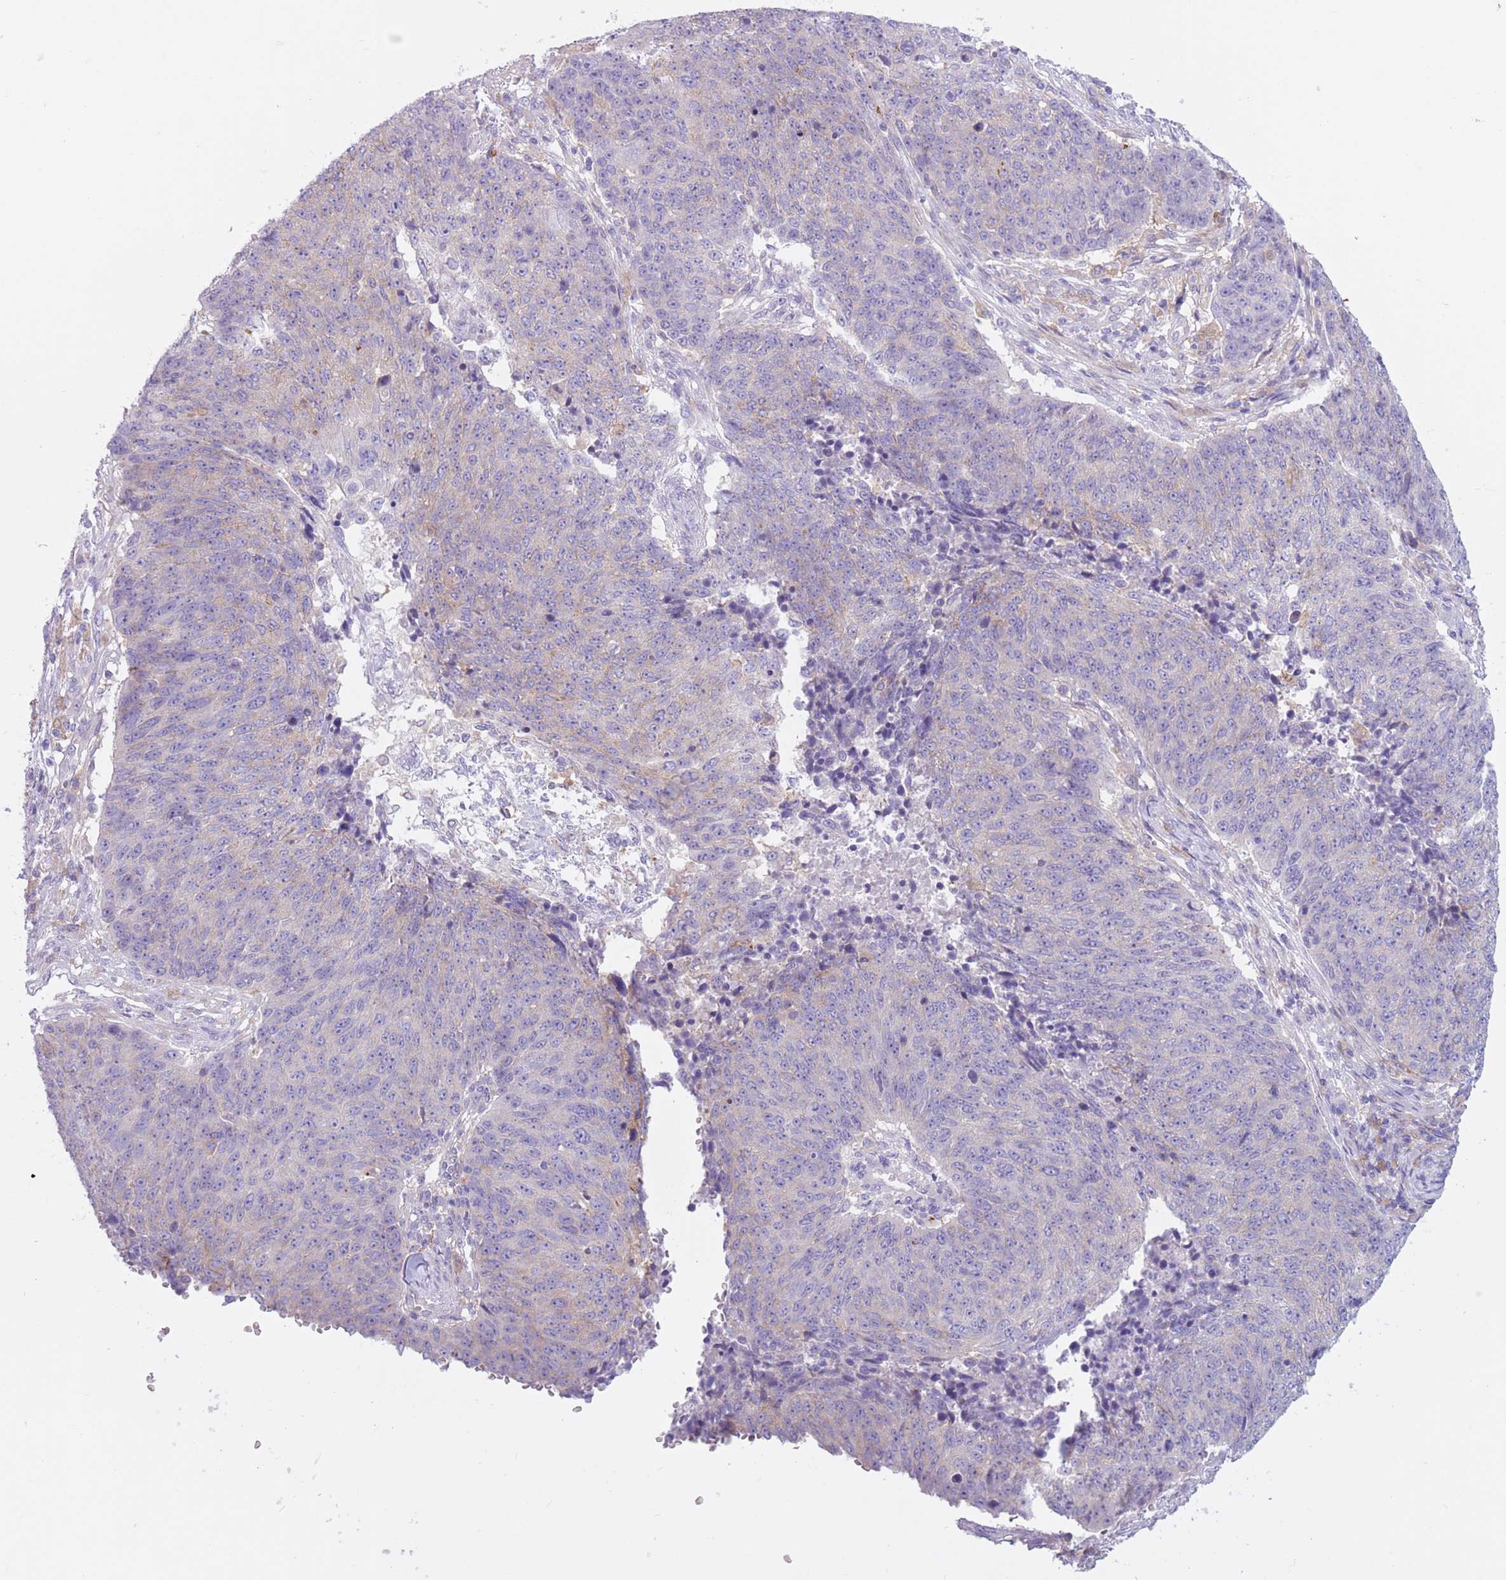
{"staining": {"intensity": "negative", "quantity": "none", "location": "none"}, "tissue": "lung cancer", "cell_type": "Tumor cells", "image_type": "cancer", "snomed": [{"axis": "morphology", "description": "Normal tissue, NOS"}, {"axis": "morphology", "description": "Squamous cell carcinoma, NOS"}, {"axis": "topography", "description": "Lymph node"}, {"axis": "topography", "description": "Lung"}], "caption": "Protein analysis of lung cancer shows no significant expression in tumor cells.", "gene": "SNX6", "patient": {"sex": "male", "age": 66}}